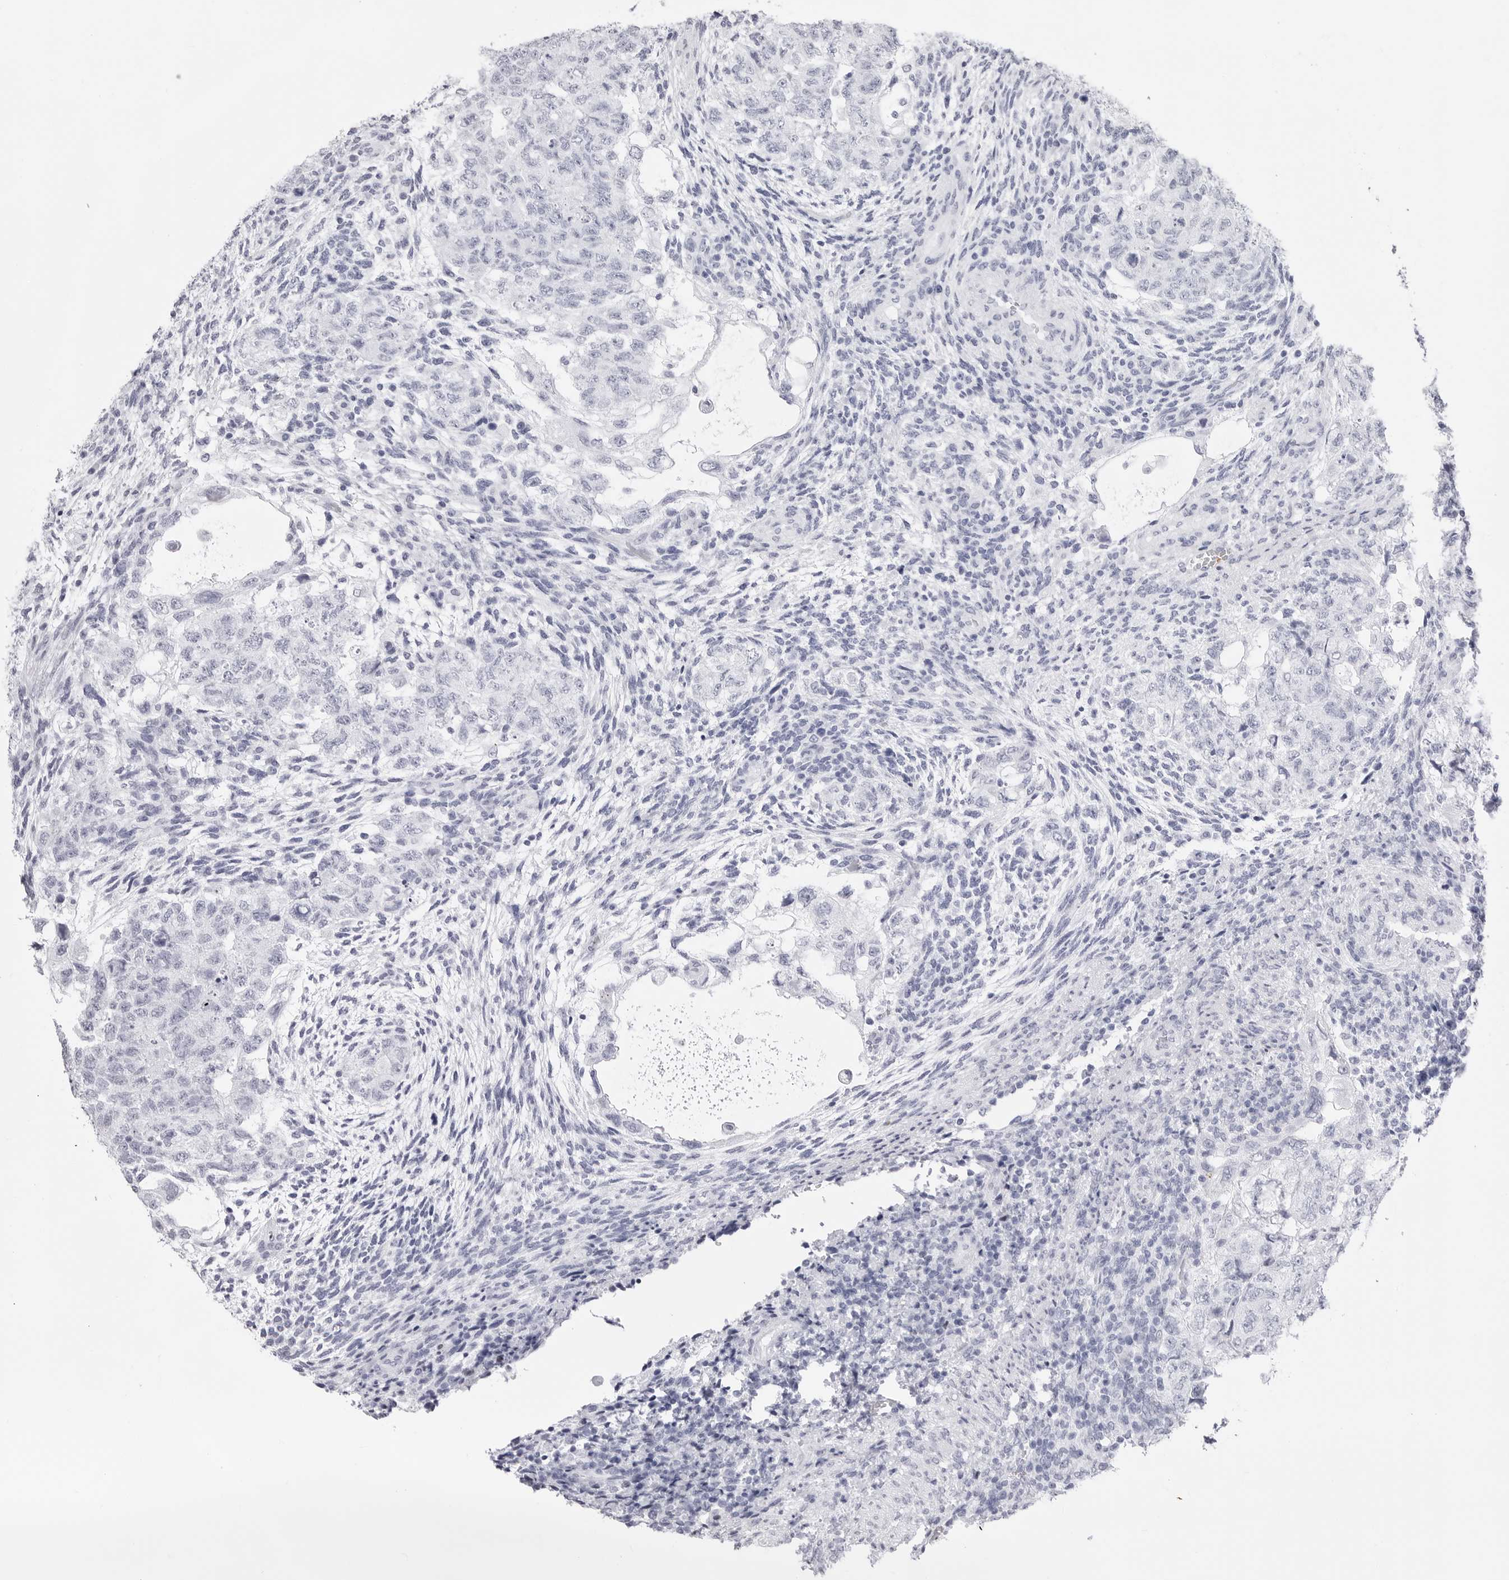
{"staining": {"intensity": "negative", "quantity": "none", "location": "none"}, "tissue": "testis cancer", "cell_type": "Tumor cells", "image_type": "cancer", "snomed": [{"axis": "morphology", "description": "Normal tissue, NOS"}, {"axis": "morphology", "description": "Carcinoma, Embryonal, NOS"}, {"axis": "topography", "description": "Testis"}], "caption": "High power microscopy photomicrograph of an immunohistochemistry image of testis cancer, revealing no significant positivity in tumor cells.", "gene": "TSSK1B", "patient": {"sex": "male", "age": 36}}